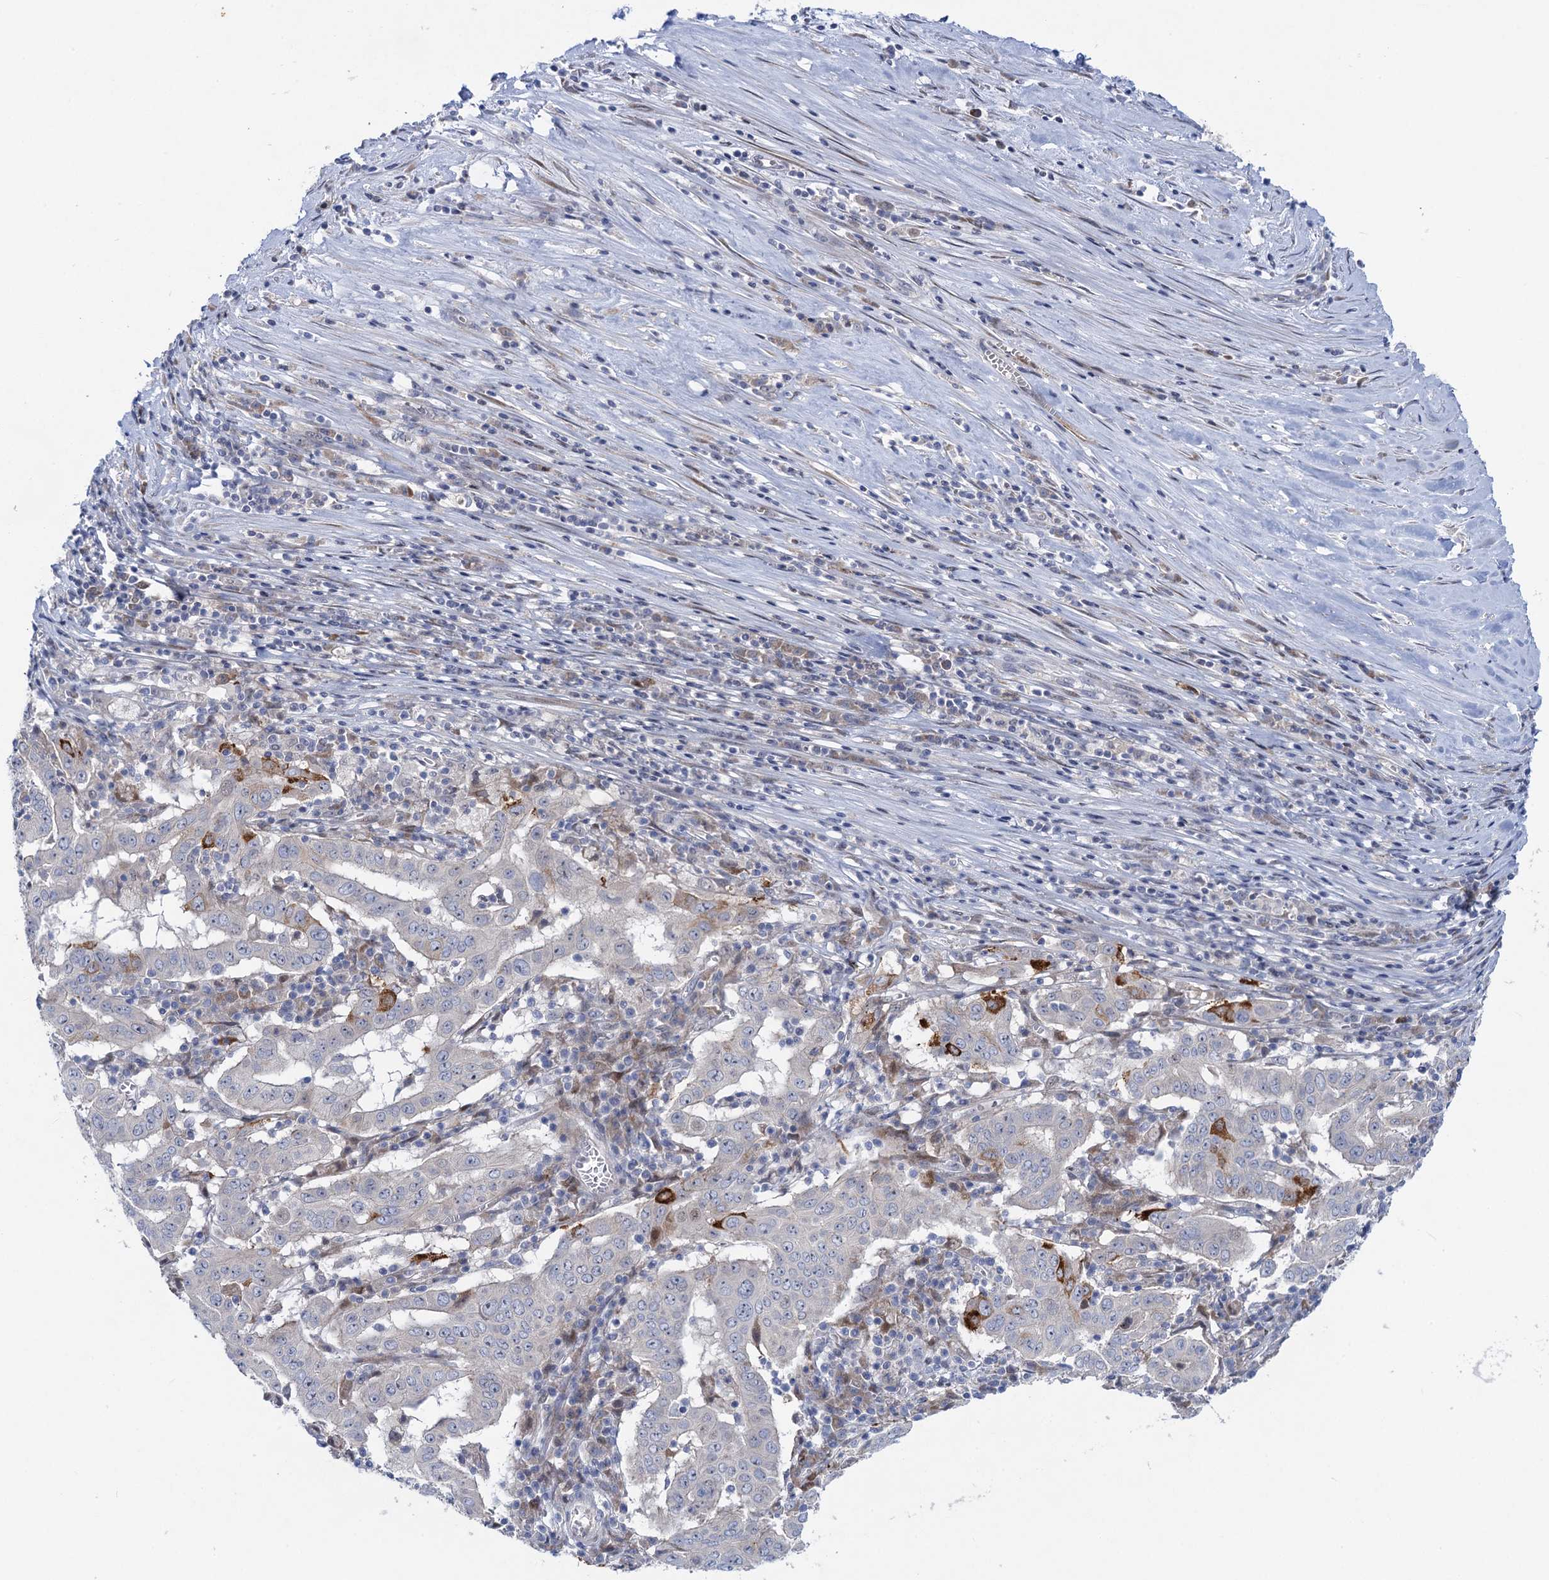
{"staining": {"intensity": "strong", "quantity": "<25%", "location": "cytoplasmic/membranous"}, "tissue": "pancreatic cancer", "cell_type": "Tumor cells", "image_type": "cancer", "snomed": [{"axis": "morphology", "description": "Adenocarcinoma, NOS"}, {"axis": "topography", "description": "Pancreas"}], "caption": "This is a photomicrograph of IHC staining of pancreatic cancer (adenocarcinoma), which shows strong staining in the cytoplasmic/membranous of tumor cells.", "gene": "QPCTL", "patient": {"sex": "male", "age": 63}}